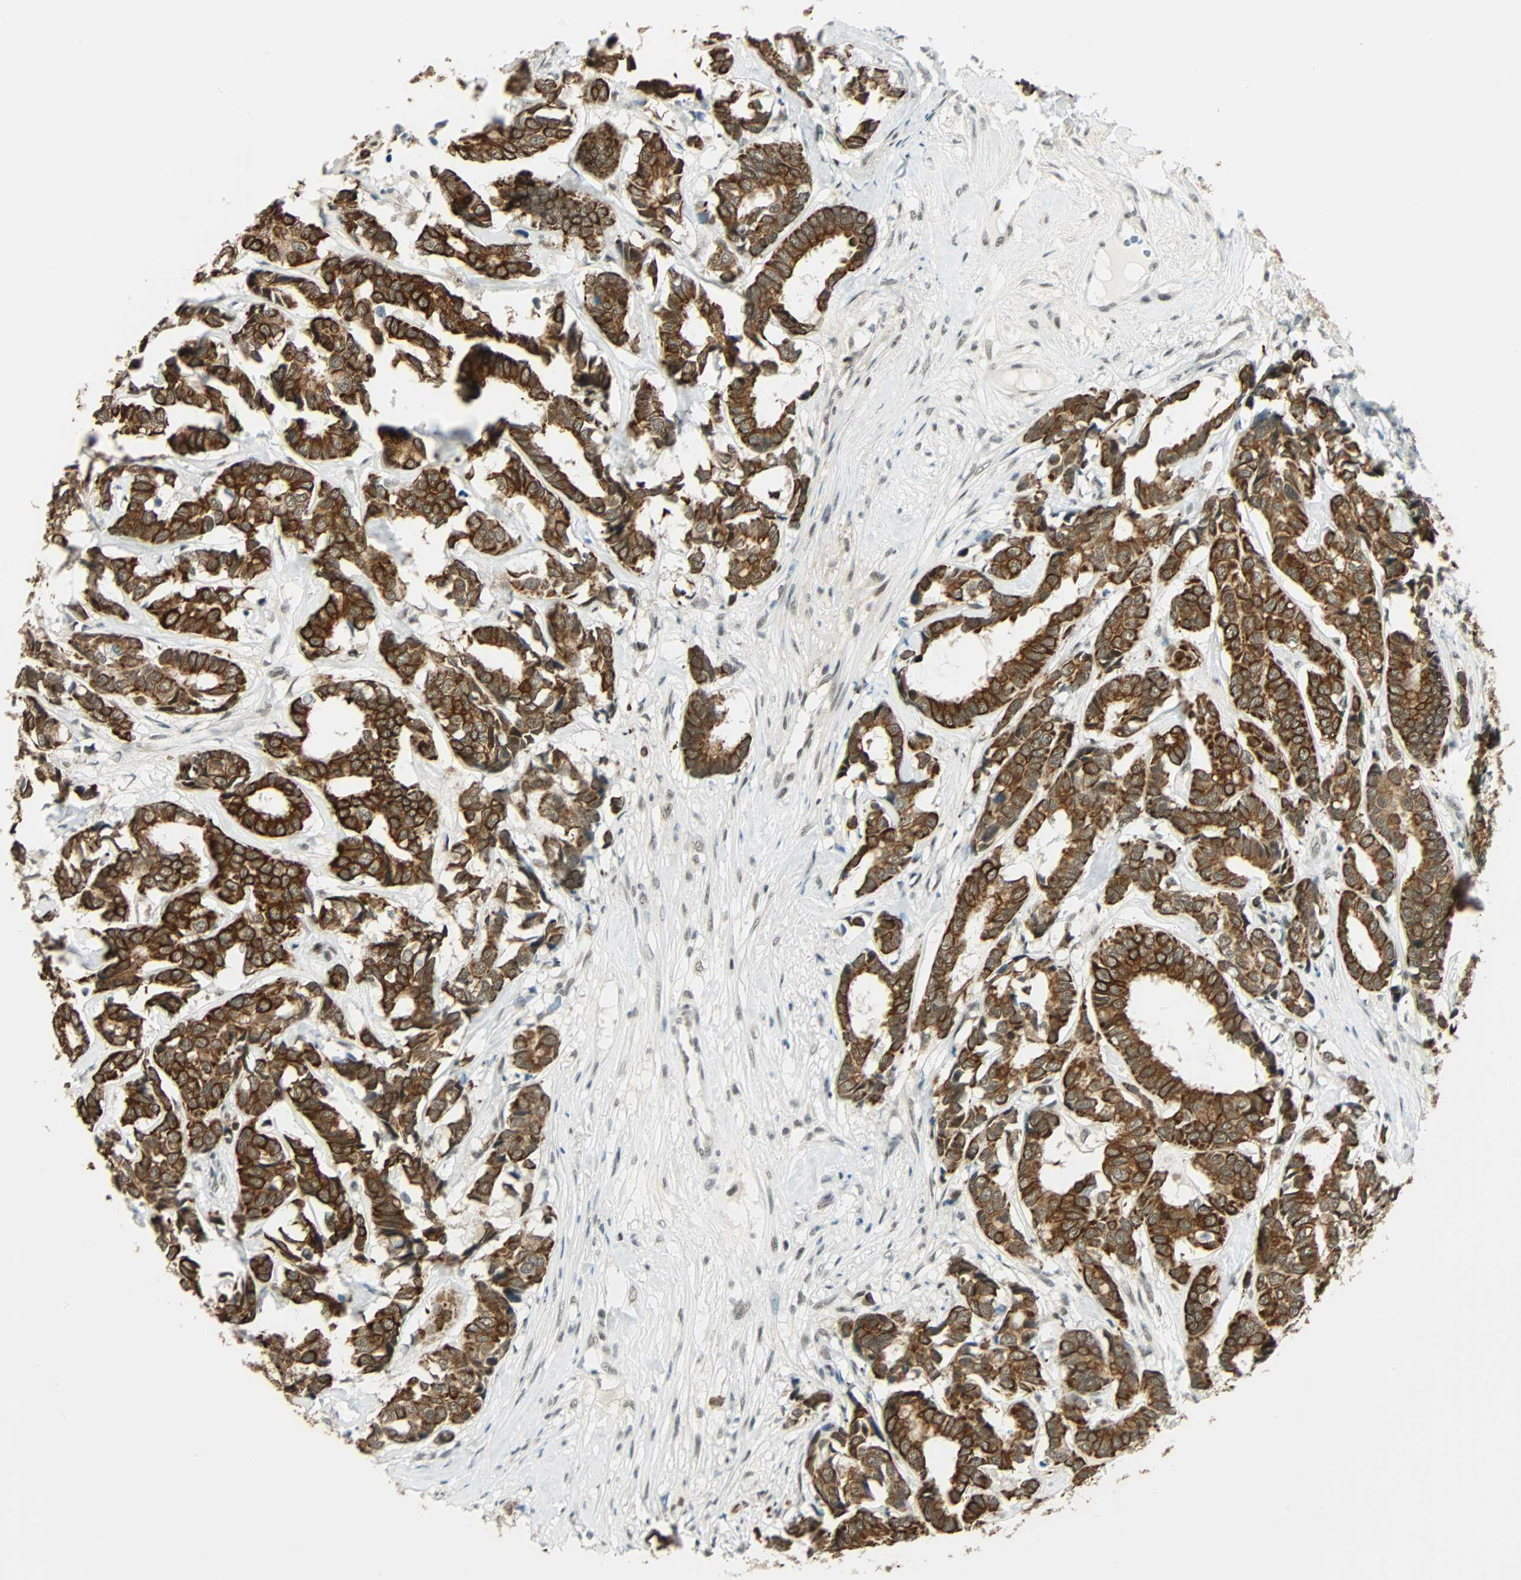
{"staining": {"intensity": "strong", "quantity": ">75%", "location": "cytoplasmic/membranous"}, "tissue": "breast cancer", "cell_type": "Tumor cells", "image_type": "cancer", "snomed": [{"axis": "morphology", "description": "Duct carcinoma"}, {"axis": "topography", "description": "Breast"}], "caption": "Protein expression analysis of breast cancer (infiltrating ductal carcinoma) exhibits strong cytoplasmic/membranous positivity in about >75% of tumor cells. The protein of interest is stained brown, and the nuclei are stained in blue (DAB (3,3'-diaminobenzidine) IHC with brightfield microscopy, high magnification).", "gene": "NELFE", "patient": {"sex": "female", "age": 87}}